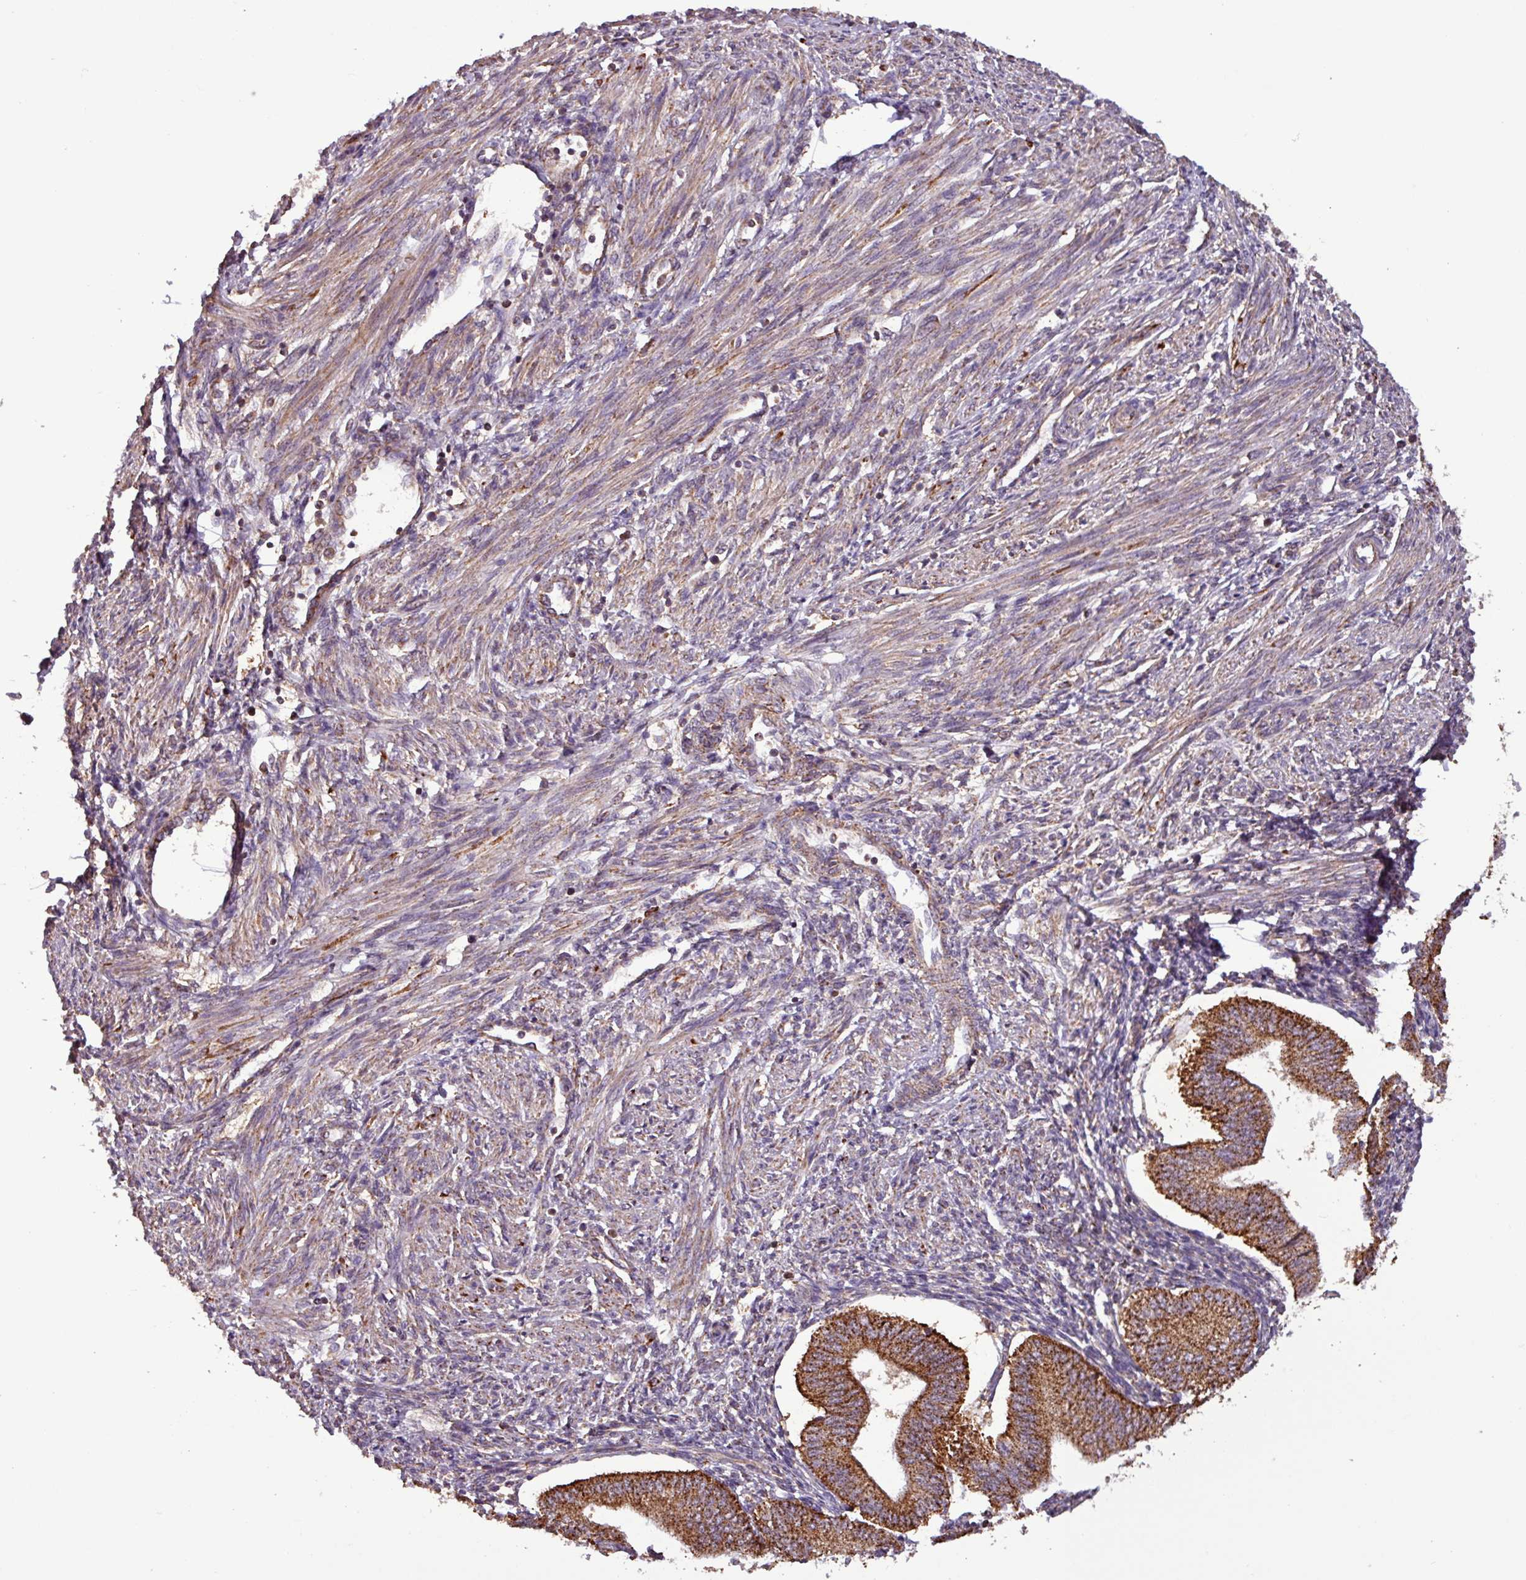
{"staining": {"intensity": "moderate", "quantity": ">75%", "location": "cytoplasmic/membranous"}, "tissue": "endometrium", "cell_type": "Cells in endometrial stroma", "image_type": "normal", "snomed": [{"axis": "morphology", "description": "Normal tissue, NOS"}, {"axis": "topography", "description": "Endometrium"}], "caption": "DAB (3,3'-diaminobenzidine) immunohistochemical staining of normal endometrium shows moderate cytoplasmic/membranous protein expression in approximately >75% of cells in endometrial stroma. (IHC, brightfield microscopy, high magnification).", "gene": "MCTP2", "patient": {"sex": "female", "age": 34}}